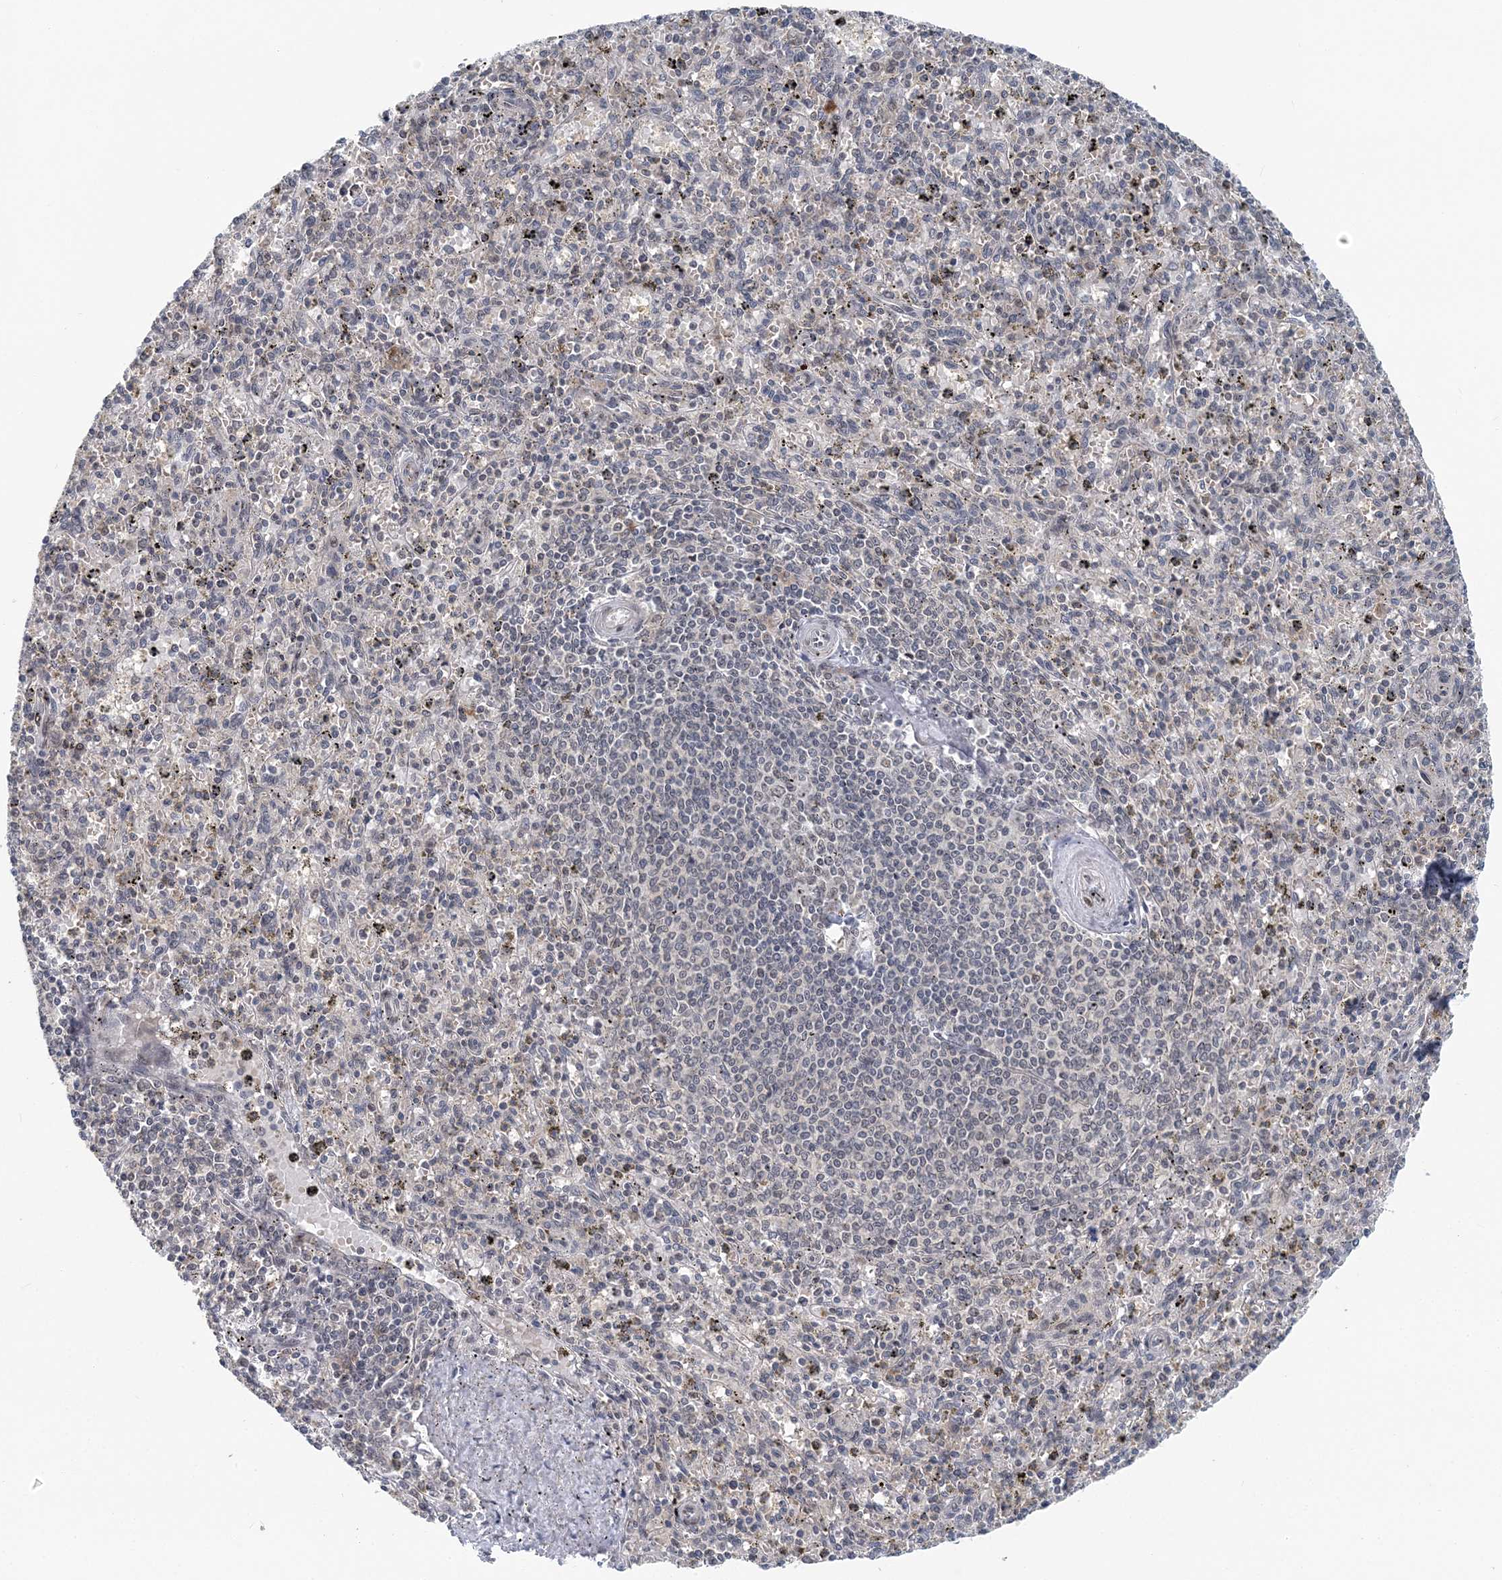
{"staining": {"intensity": "negative", "quantity": "none", "location": "none"}, "tissue": "spleen", "cell_type": "Cells in red pulp", "image_type": "normal", "snomed": [{"axis": "morphology", "description": "Normal tissue, NOS"}, {"axis": "topography", "description": "Spleen"}], "caption": "An immunohistochemistry photomicrograph of normal spleen is shown. There is no staining in cells in red pulp of spleen. (Stains: DAB immunohistochemistry with hematoxylin counter stain, Microscopy: brightfield microscopy at high magnification).", "gene": "HYCC2", "patient": {"sex": "male", "age": 72}}